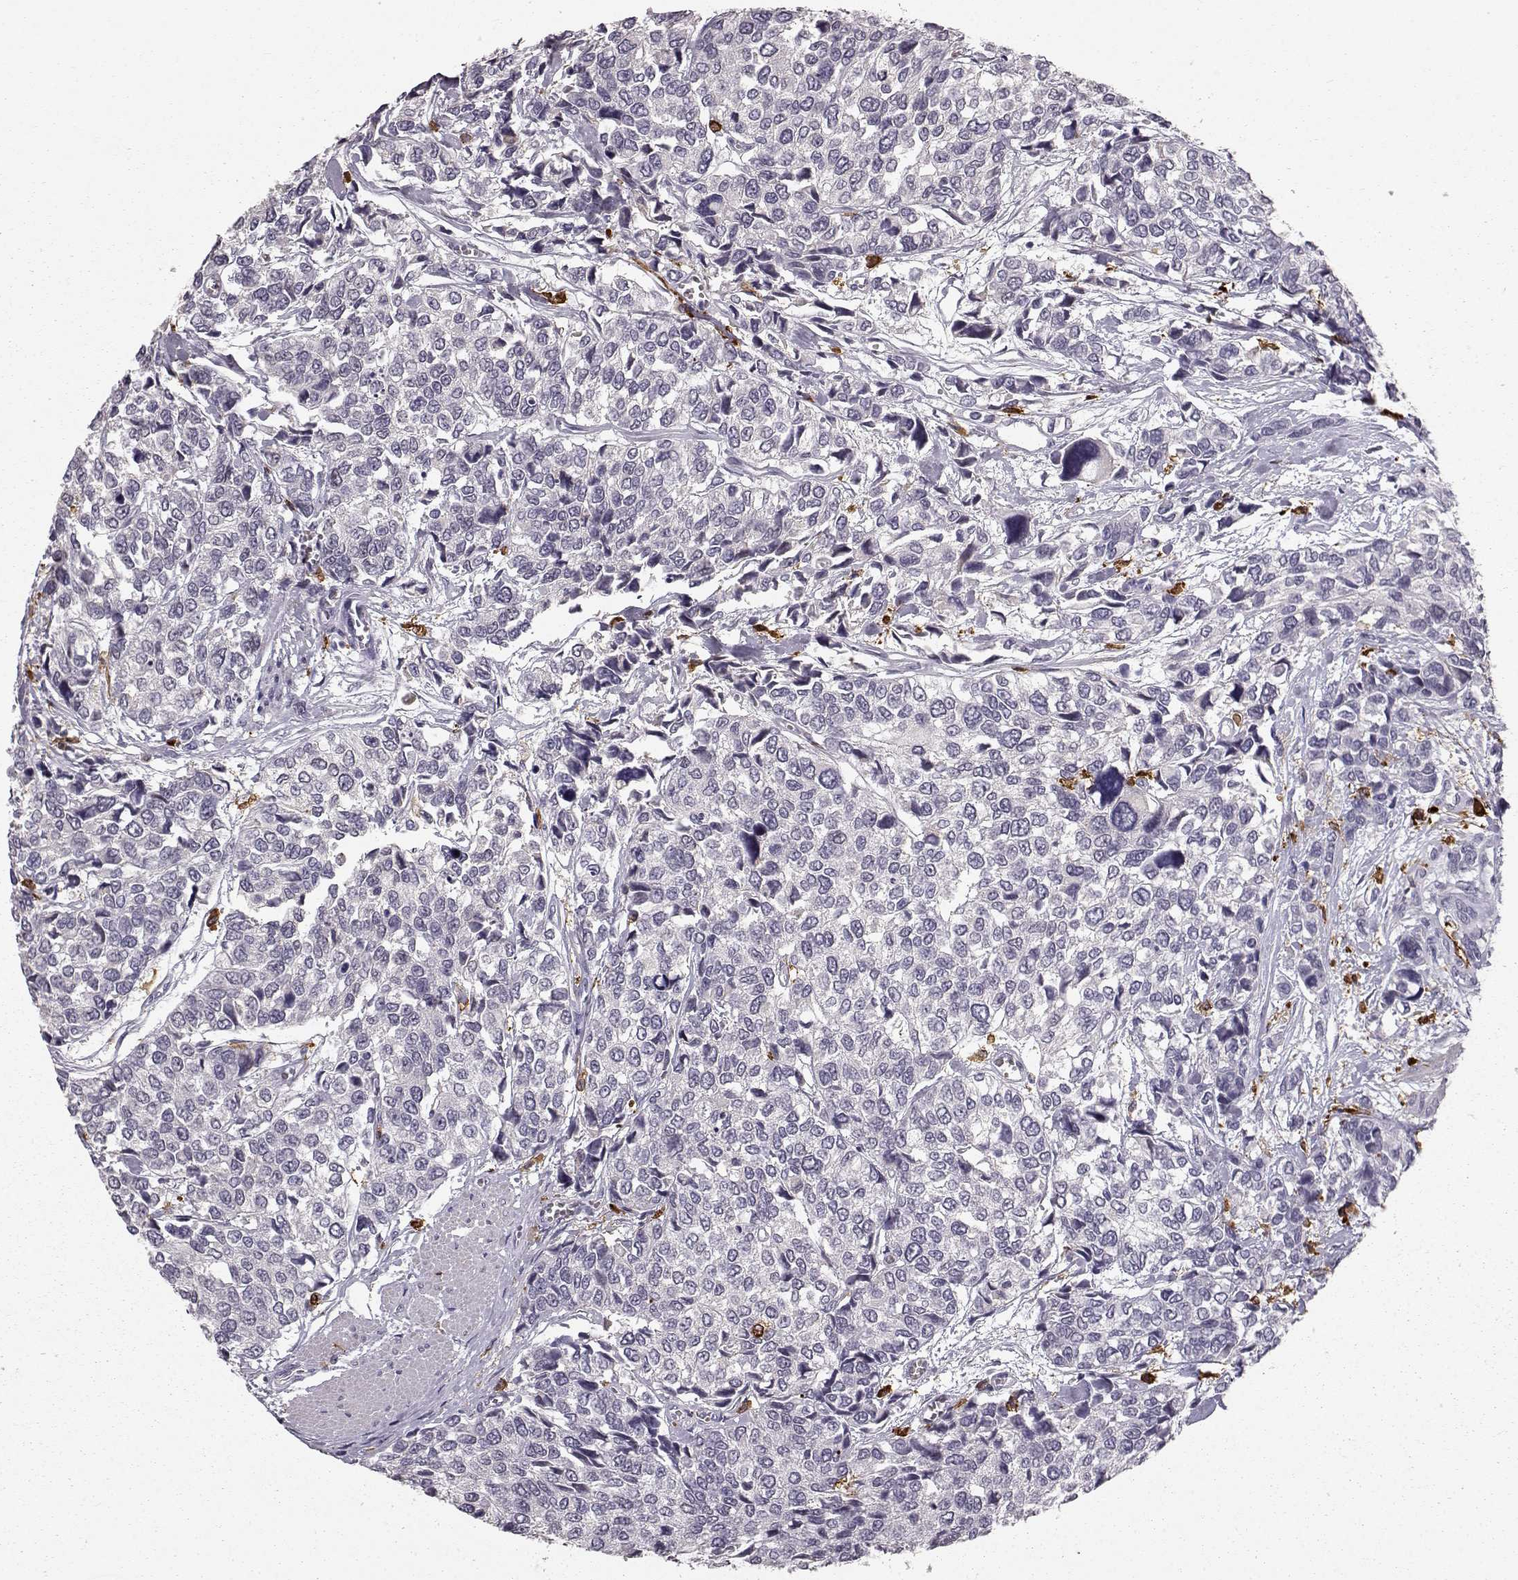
{"staining": {"intensity": "negative", "quantity": "none", "location": "none"}, "tissue": "urothelial cancer", "cell_type": "Tumor cells", "image_type": "cancer", "snomed": [{"axis": "morphology", "description": "Urothelial carcinoma, High grade"}, {"axis": "topography", "description": "Urinary bladder"}], "caption": "Immunohistochemistry (IHC) of human urothelial carcinoma (high-grade) demonstrates no staining in tumor cells.", "gene": "CCNF", "patient": {"sex": "male", "age": 77}}